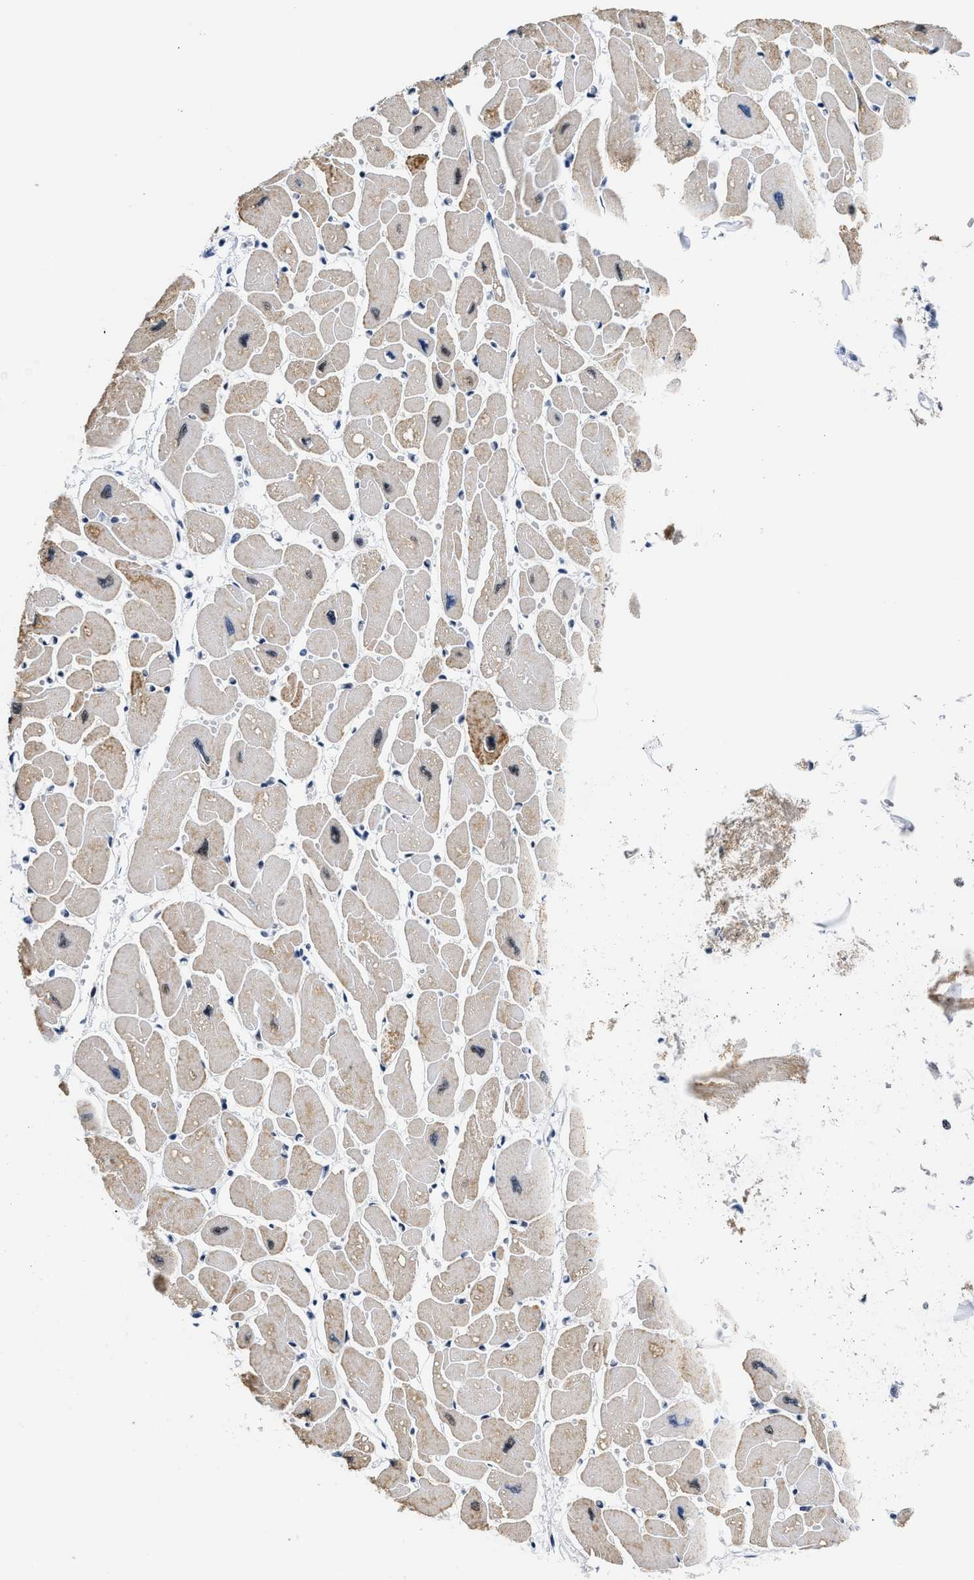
{"staining": {"intensity": "moderate", "quantity": "25%-75%", "location": "nuclear"}, "tissue": "heart muscle", "cell_type": "Cardiomyocytes", "image_type": "normal", "snomed": [{"axis": "morphology", "description": "Normal tissue, NOS"}, {"axis": "topography", "description": "Heart"}], "caption": "Benign heart muscle demonstrates moderate nuclear expression in approximately 25%-75% of cardiomyocytes, visualized by immunohistochemistry. (brown staining indicates protein expression, while blue staining denotes nuclei).", "gene": "RBM8A", "patient": {"sex": "female", "age": 54}}